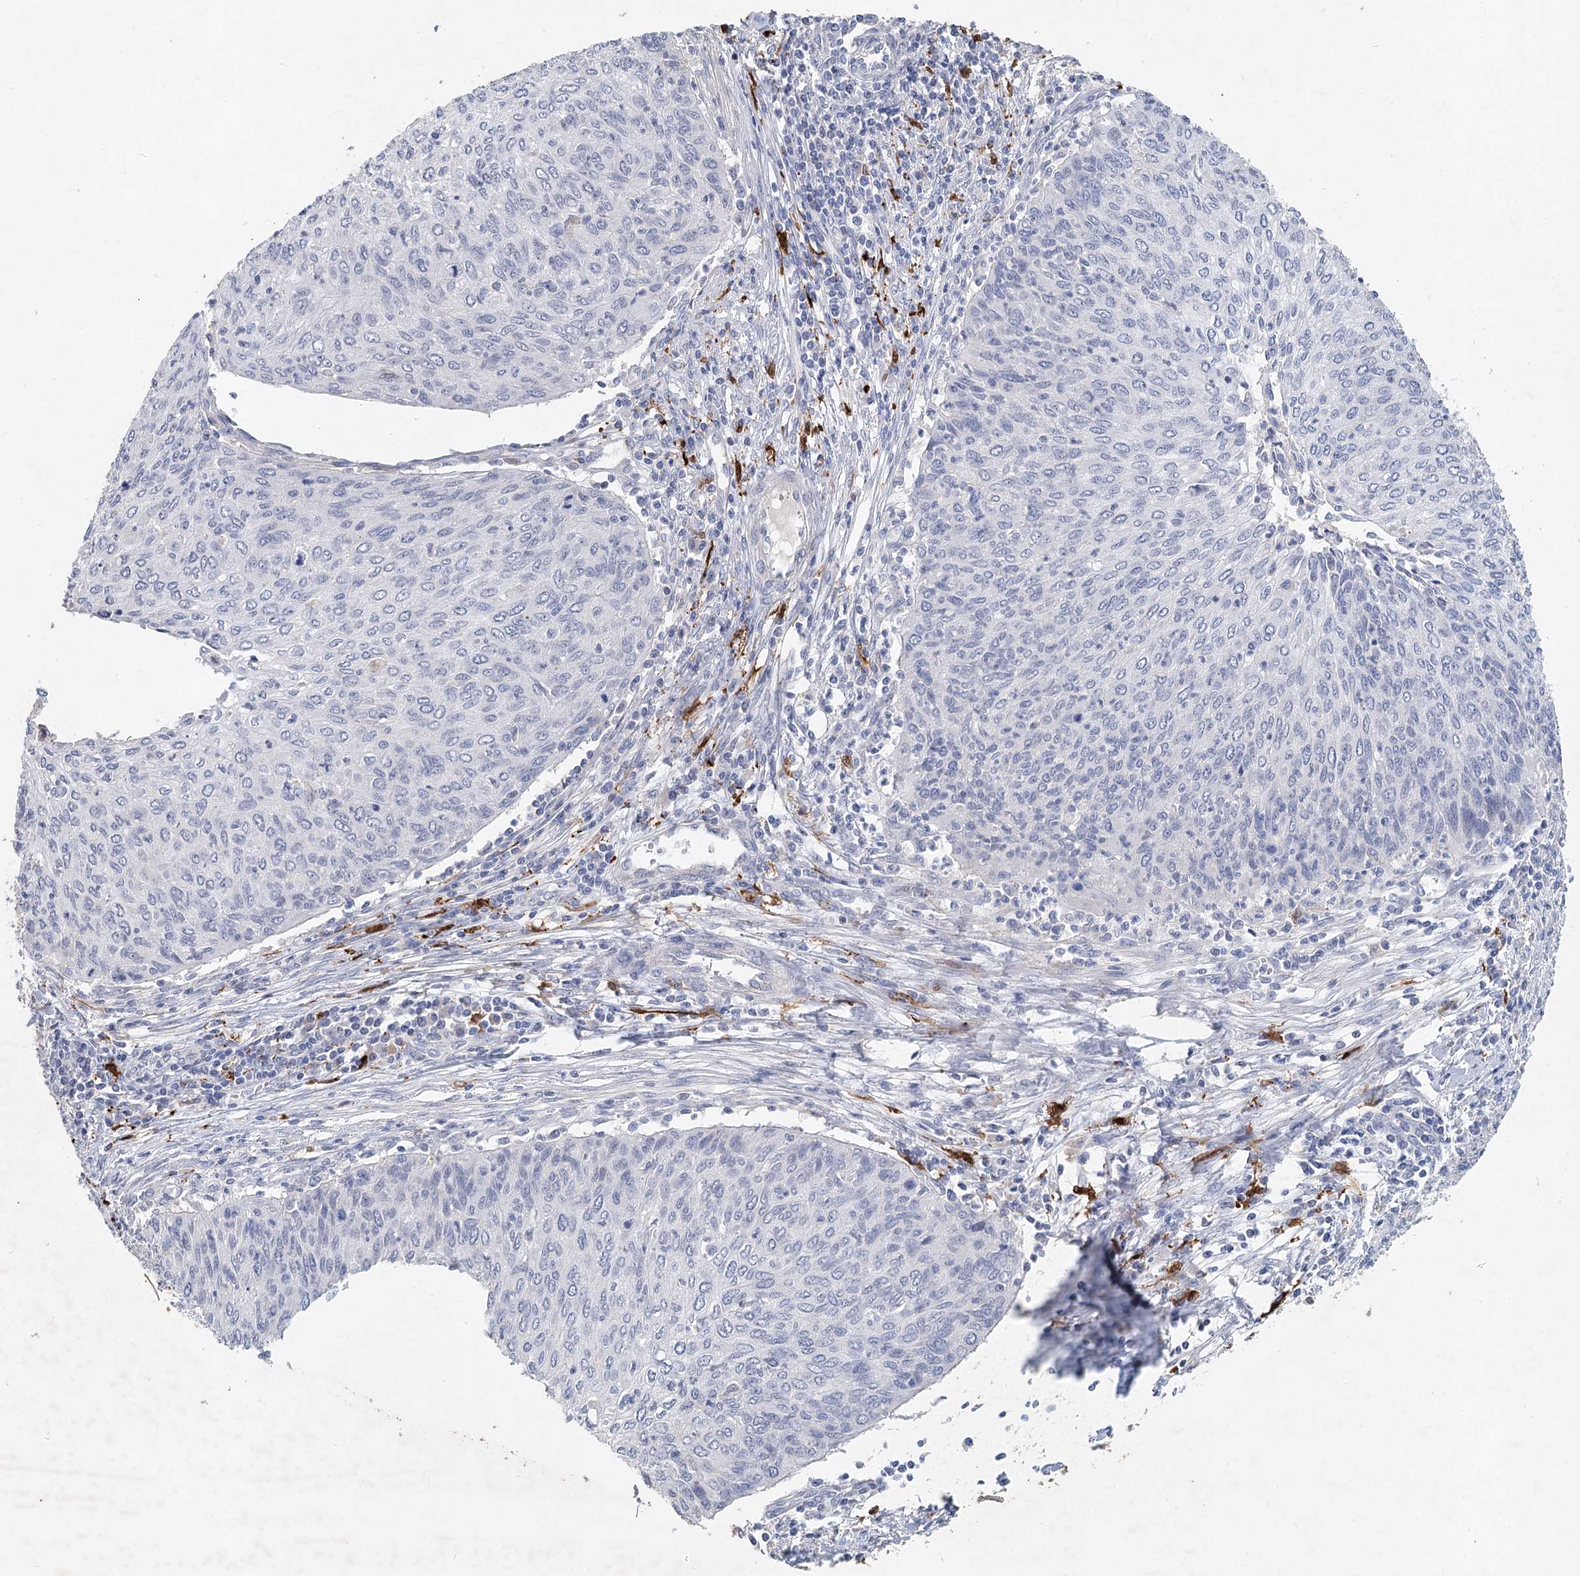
{"staining": {"intensity": "negative", "quantity": "none", "location": "none"}, "tissue": "cervical cancer", "cell_type": "Tumor cells", "image_type": "cancer", "snomed": [{"axis": "morphology", "description": "Squamous cell carcinoma, NOS"}, {"axis": "topography", "description": "Cervix"}], "caption": "Protein analysis of cervical cancer exhibits no significant expression in tumor cells.", "gene": "SLC19A3", "patient": {"sex": "female", "age": 38}}